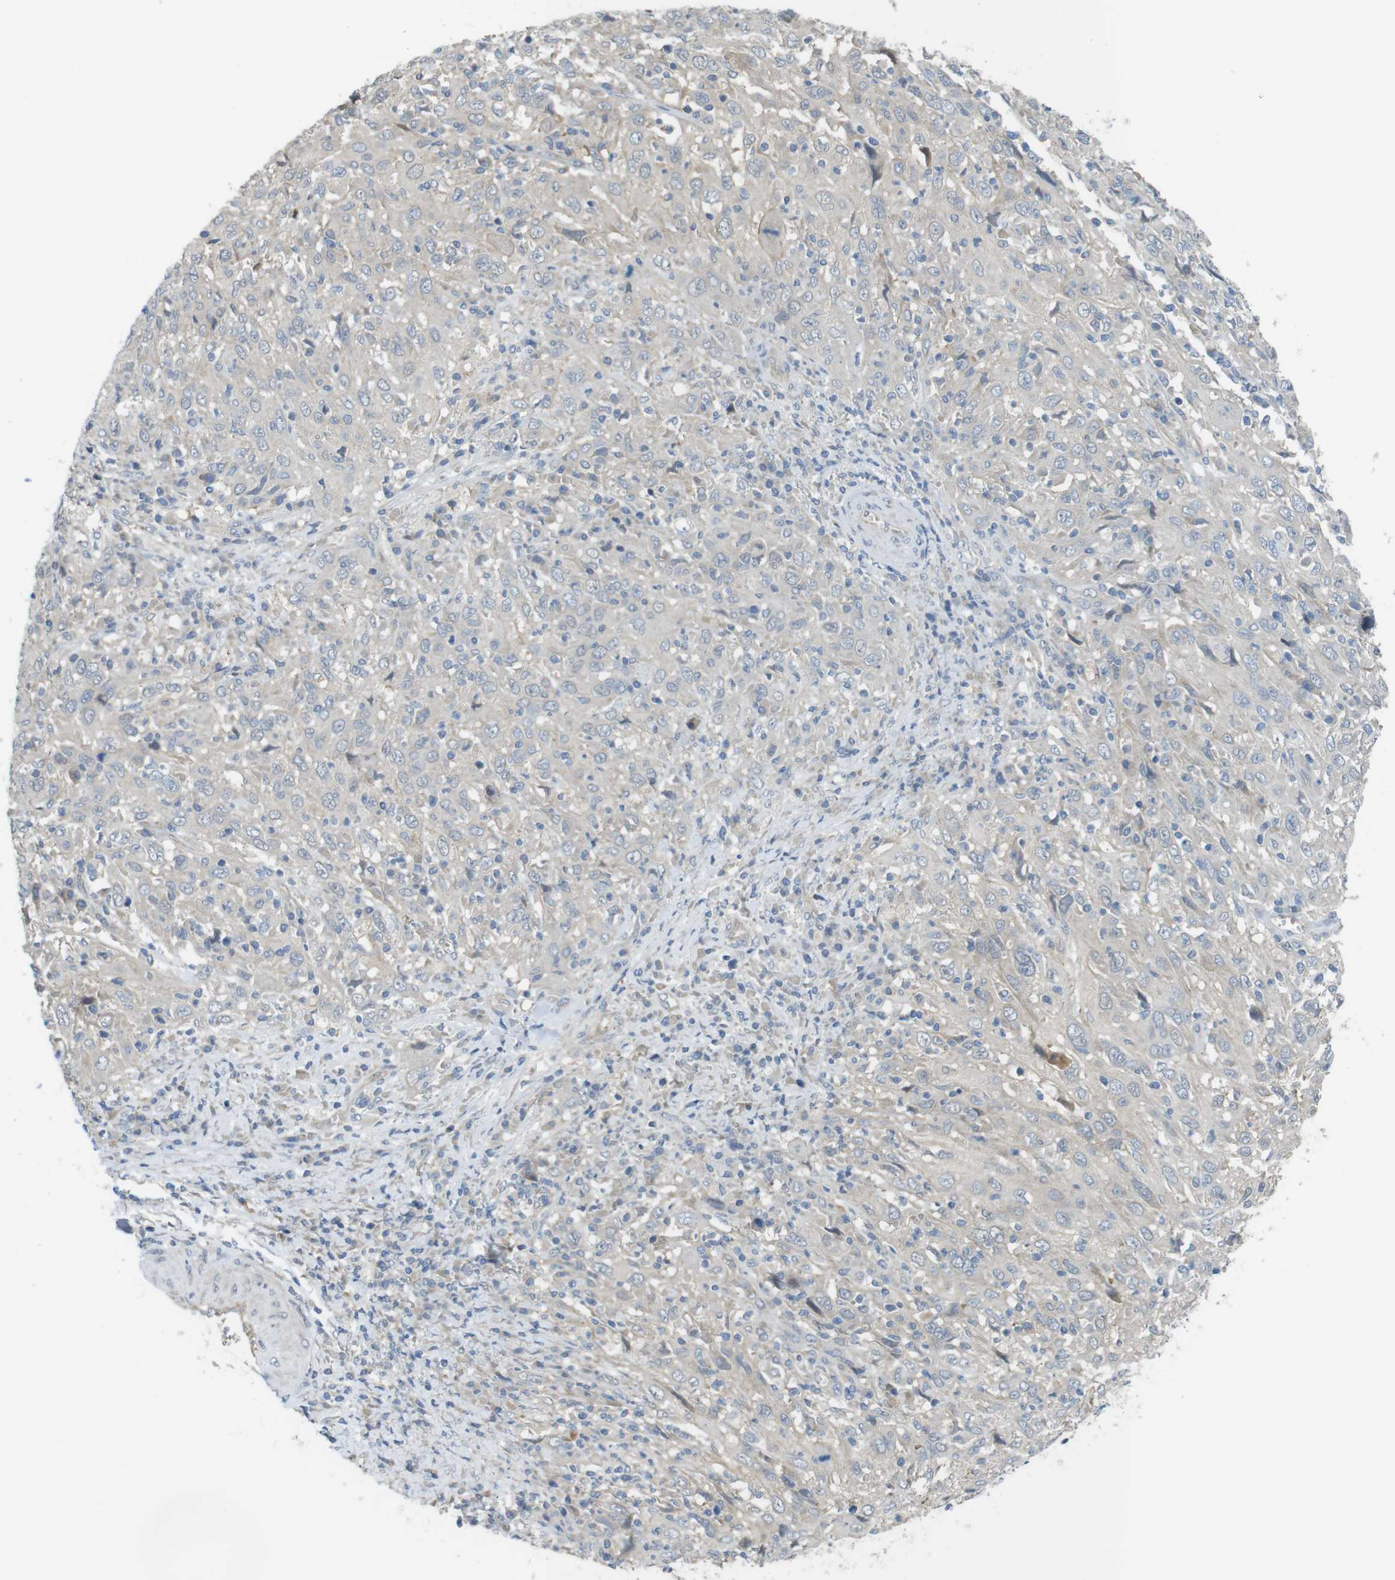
{"staining": {"intensity": "negative", "quantity": "none", "location": "none"}, "tissue": "cervical cancer", "cell_type": "Tumor cells", "image_type": "cancer", "snomed": [{"axis": "morphology", "description": "Squamous cell carcinoma, NOS"}, {"axis": "topography", "description": "Cervix"}], "caption": "Tumor cells are negative for protein expression in human cervical cancer.", "gene": "ABHD15", "patient": {"sex": "female", "age": 46}}